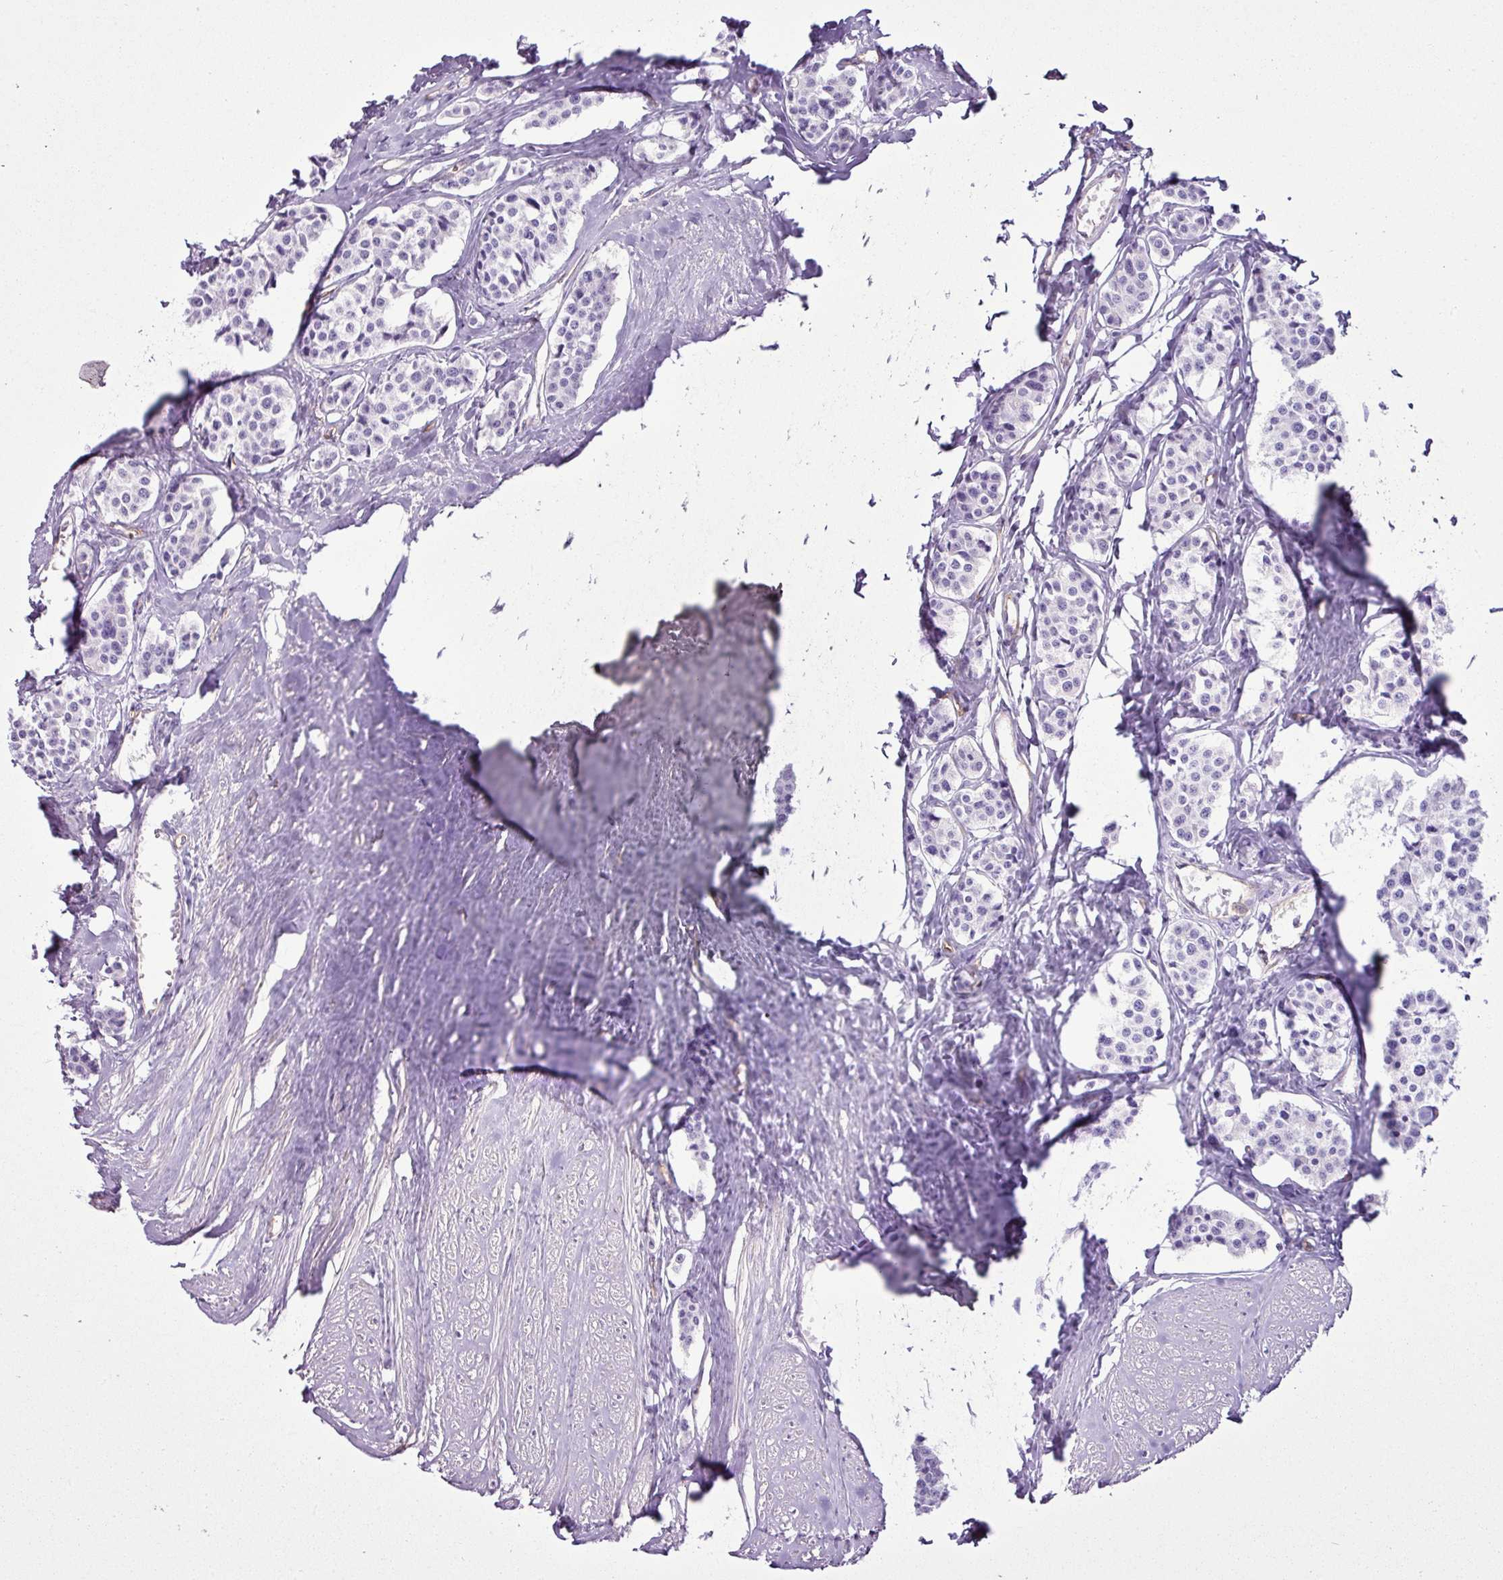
{"staining": {"intensity": "negative", "quantity": "none", "location": "none"}, "tissue": "carcinoid", "cell_type": "Tumor cells", "image_type": "cancer", "snomed": [{"axis": "morphology", "description": "Carcinoid, malignant, NOS"}, {"axis": "topography", "description": "Small intestine"}], "caption": "Immunohistochemistry (IHC) photomicrograph of carcinoid (malignant) stained for a protein (brown), which demonstrates no positivity in tumor cells.", "gene": "EME2", "patient": {"sex": "male", "age": 60}}